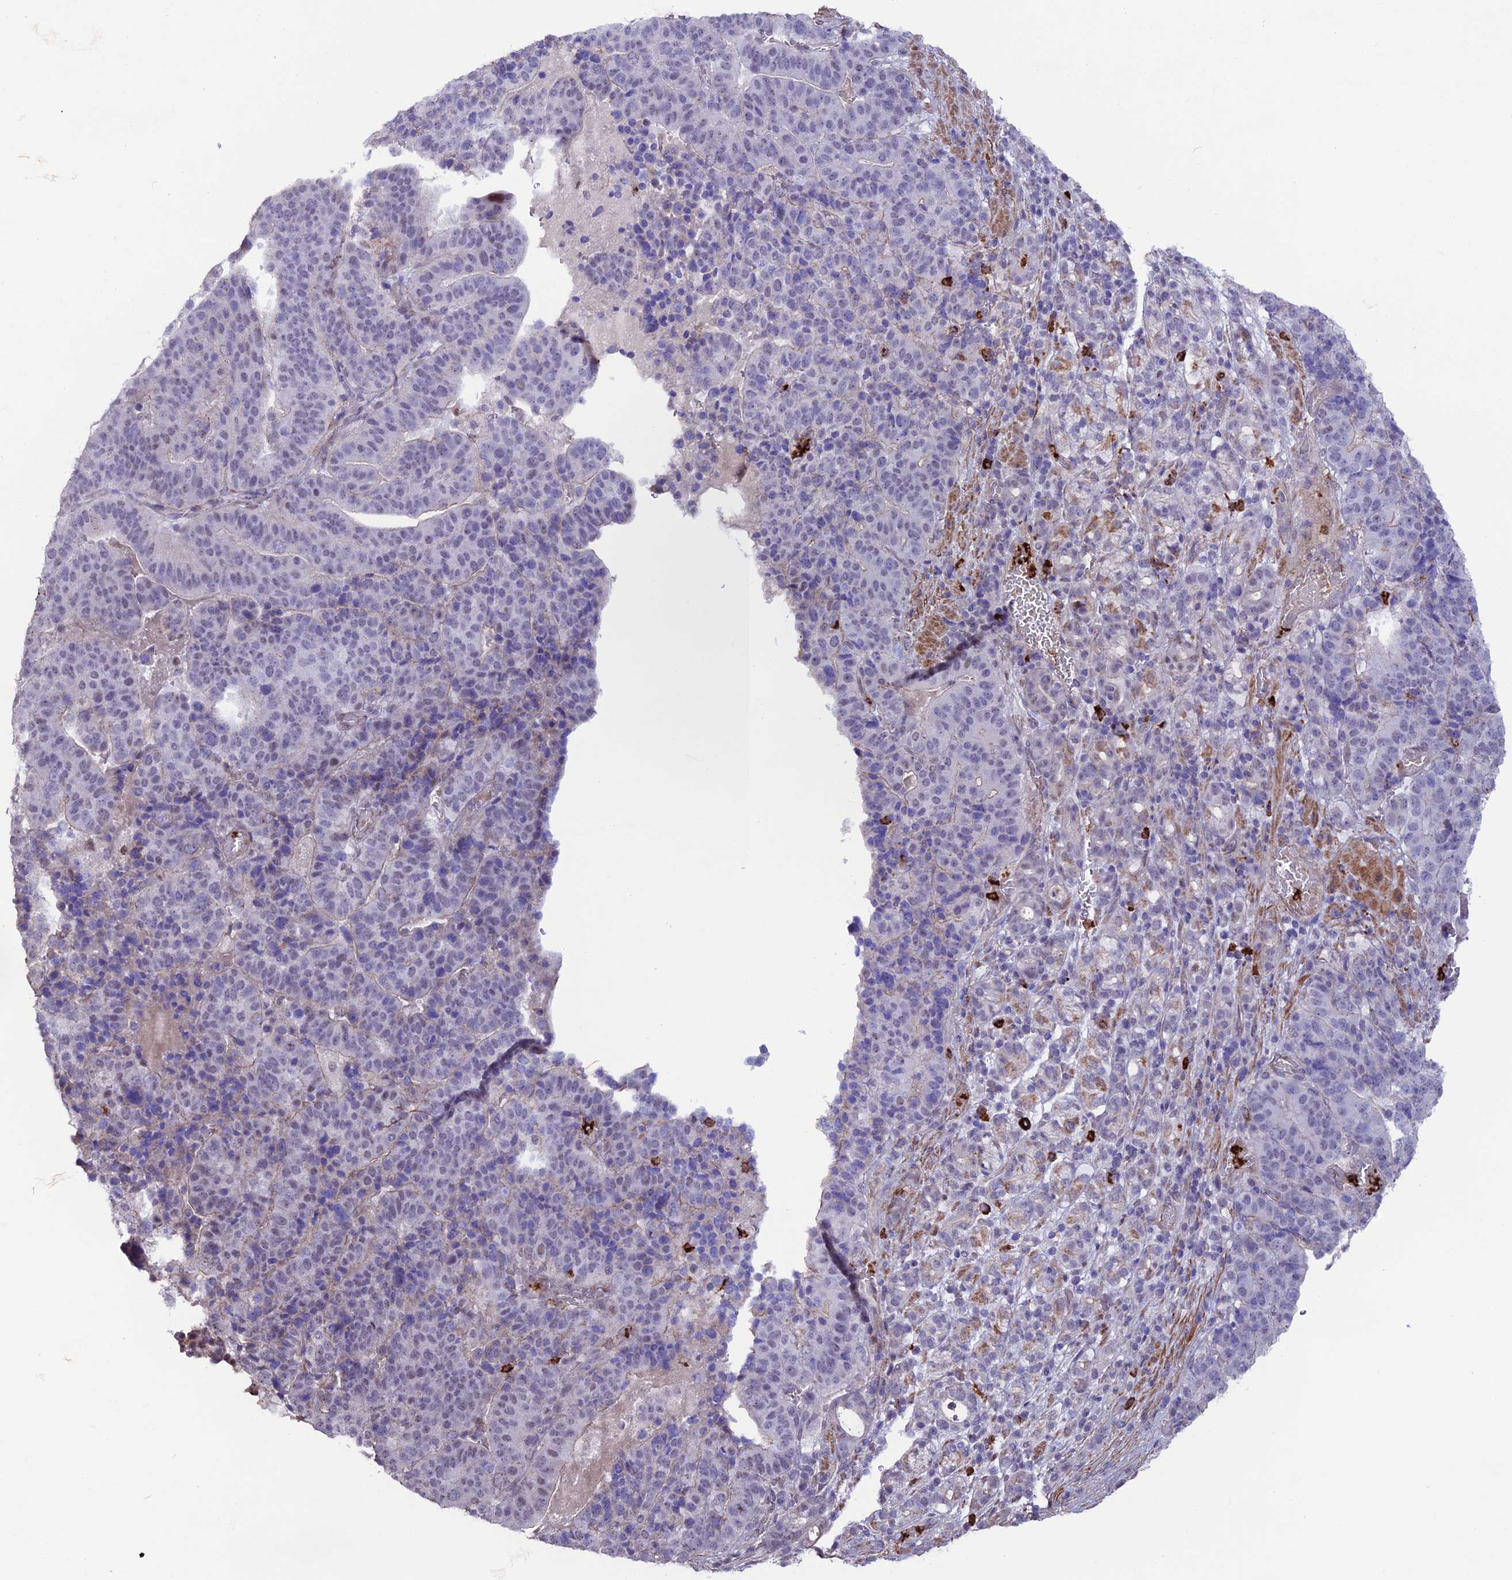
{"staining": {"intensity": "negative", "quantity": "none", "location": "none"}, "tissue": "stomach cancer", "cell_type": "Tumor cells", "image_type": "cancer", "snomed": [{"axis": "morphology", "description": "Adenocarcinoma, NOS"}, {"axis": "topography", "description": "Stomach"}], "caption": "Tumor cells are negative for brown protein staining in stomach cancer (adenocarcinoma).", "gene": "COL6A6", "patient": {"sex": "male", "age": 48}}